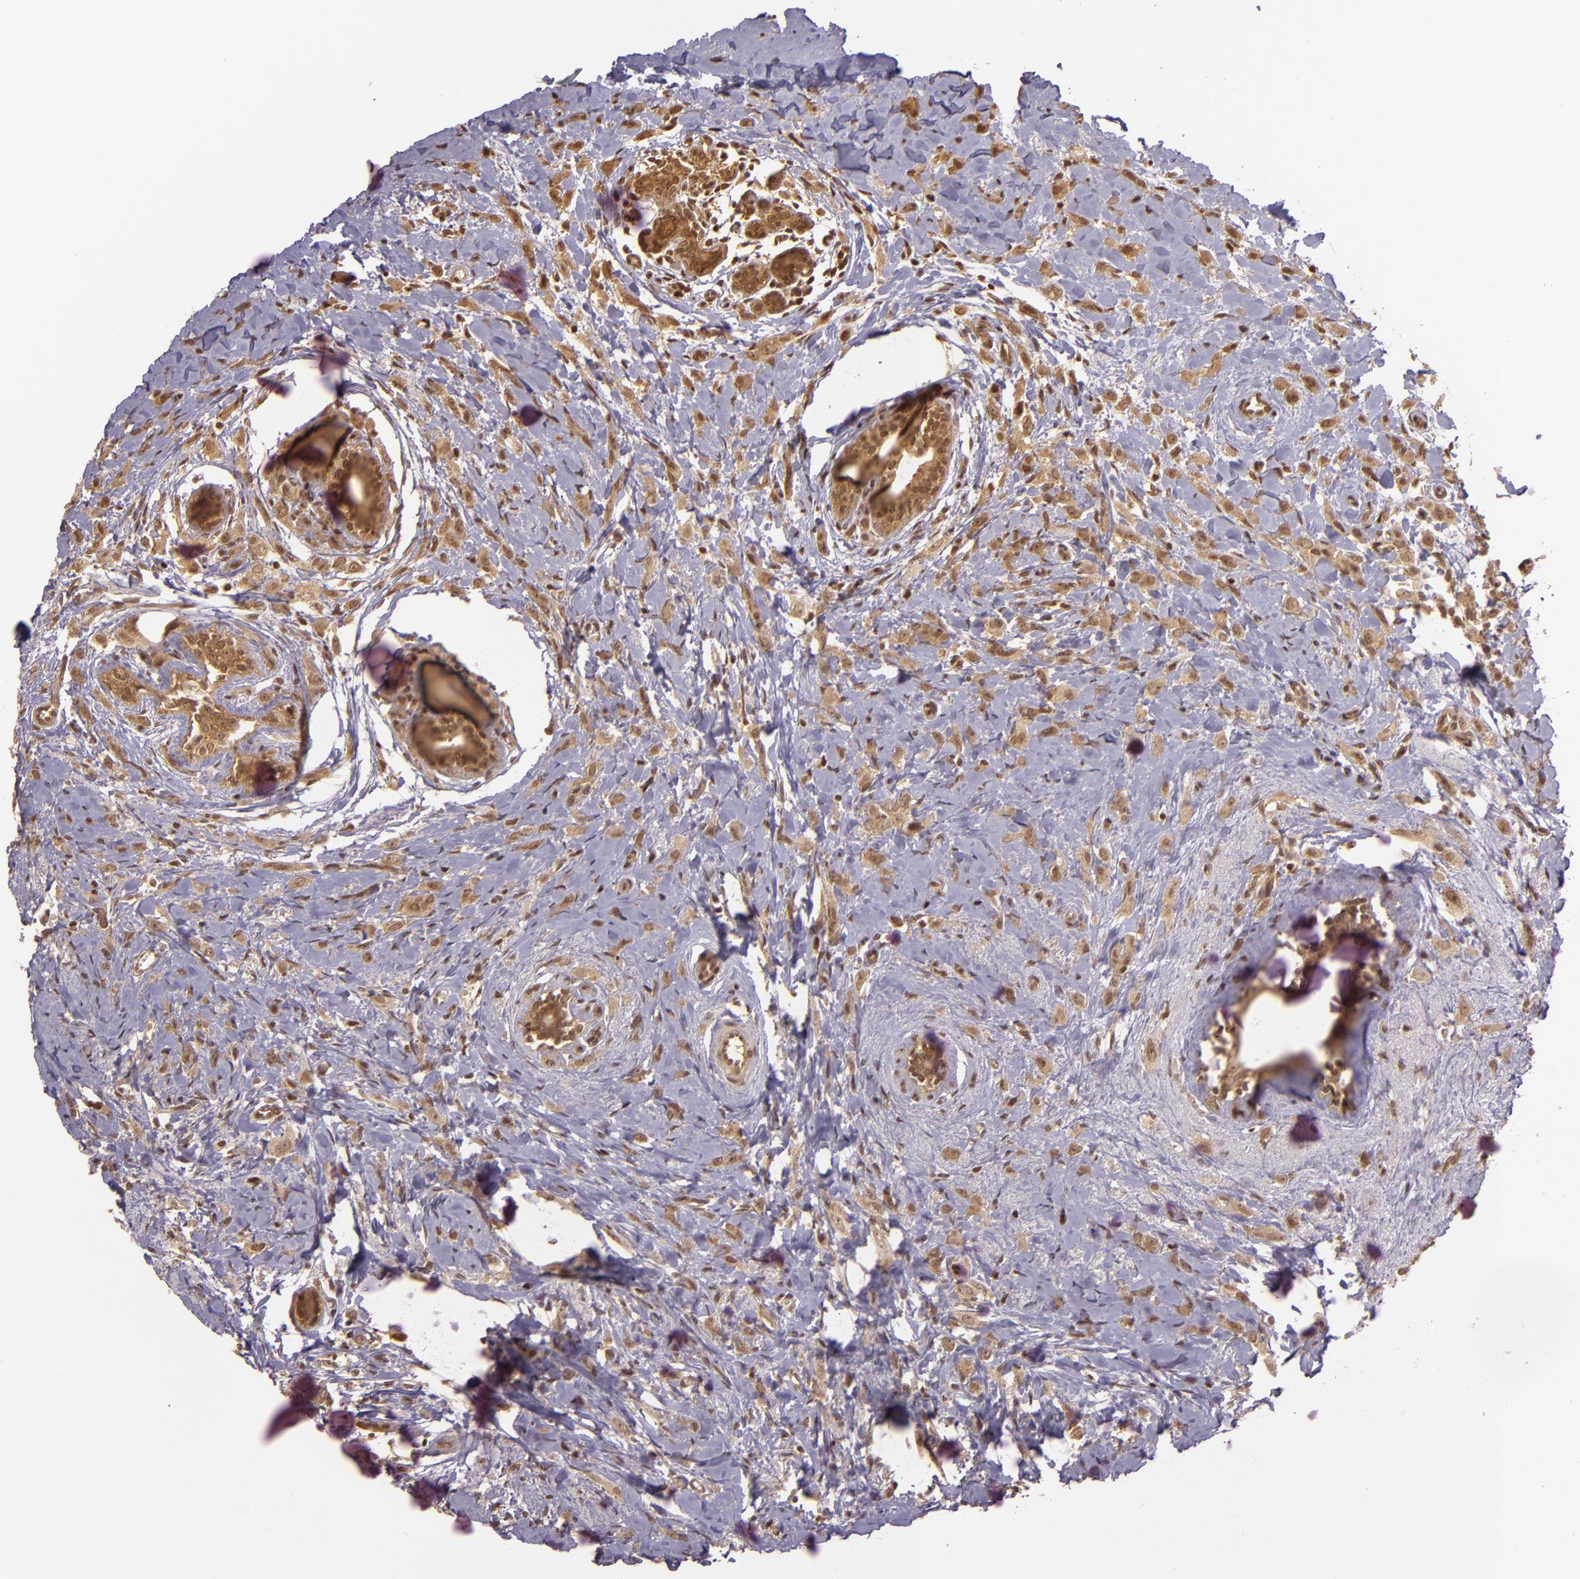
{"staining": {"intensity": "weak", "quantity": ">75%", "location": "cytoplasmic/membranous,nuclear"}, "tissue": "breast cancer", "cell_type": "Tumor cells", "image_type": "cancer", "snomed": [{"axis": "morphology", "description": "Lobular carcinoma"}, {"axis": "topography", "description": "Breast"}], "caption": "Breast lobular carcinoma tissue exhibits weak cytoplasmic/membranous and nuclear expression in approximately >75% of tumor cells", "gene": "TXNRD2", "patient": {"sex": "female", "age": 57}}